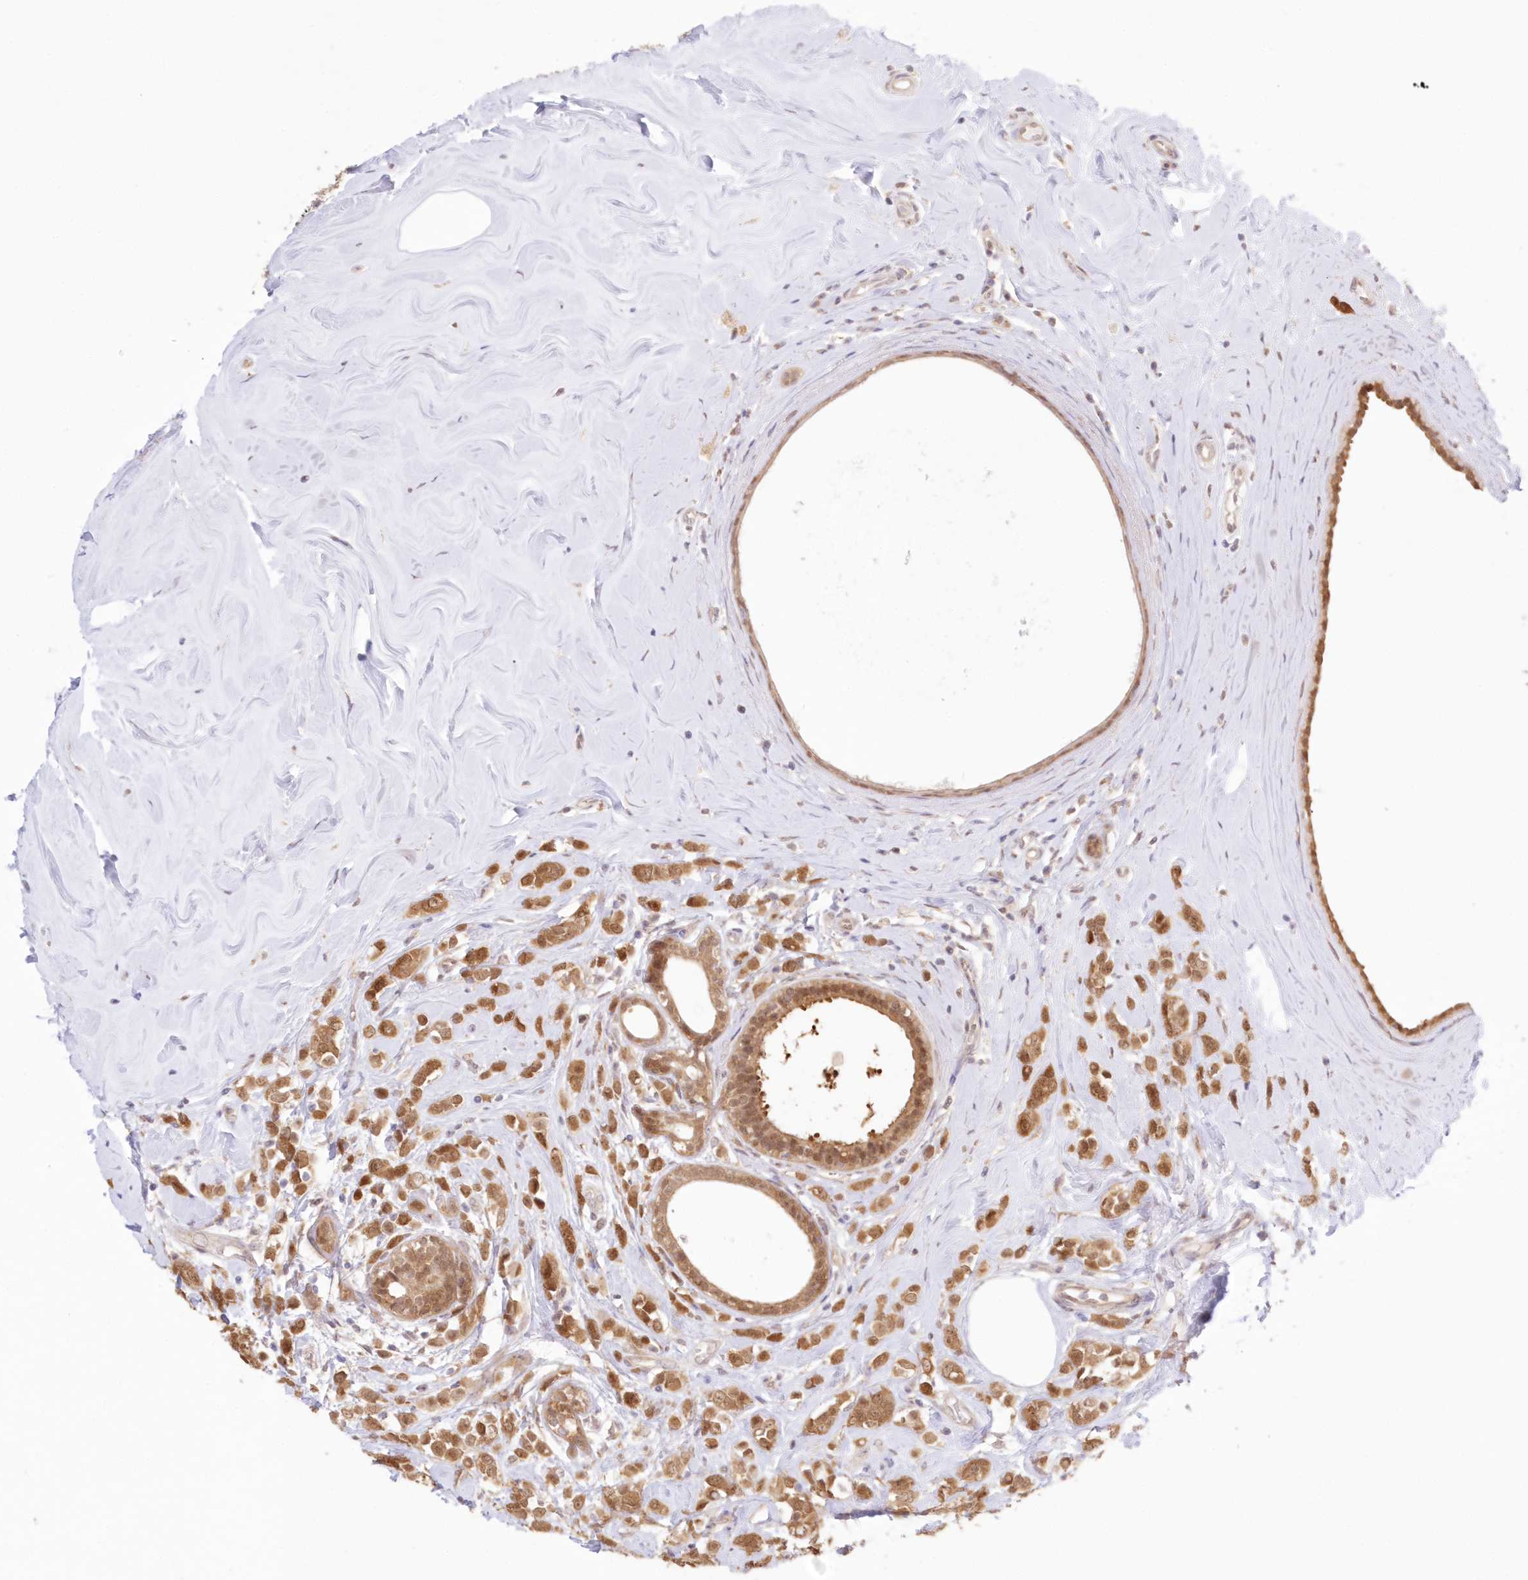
{"staining": {"intensity": "moderate", "quantity": ">75%", "location": "cytoplasmic/membranous,nuclear"}, "tissue": "breast cancer", "cell_type": "Tumor cells", "image_type": "cancer", "snomed": [{"axis": "morphology", "description": "Lobular carcinoma"}, {"axis": "topography", "description": "Breast"}], "caption": "Human lobular carcinoma (breast) stained with a protein marker shows moderate staining in tumor cells.", "gene": "RNPEP", "patient": {"sex": "female", "age": 47}}